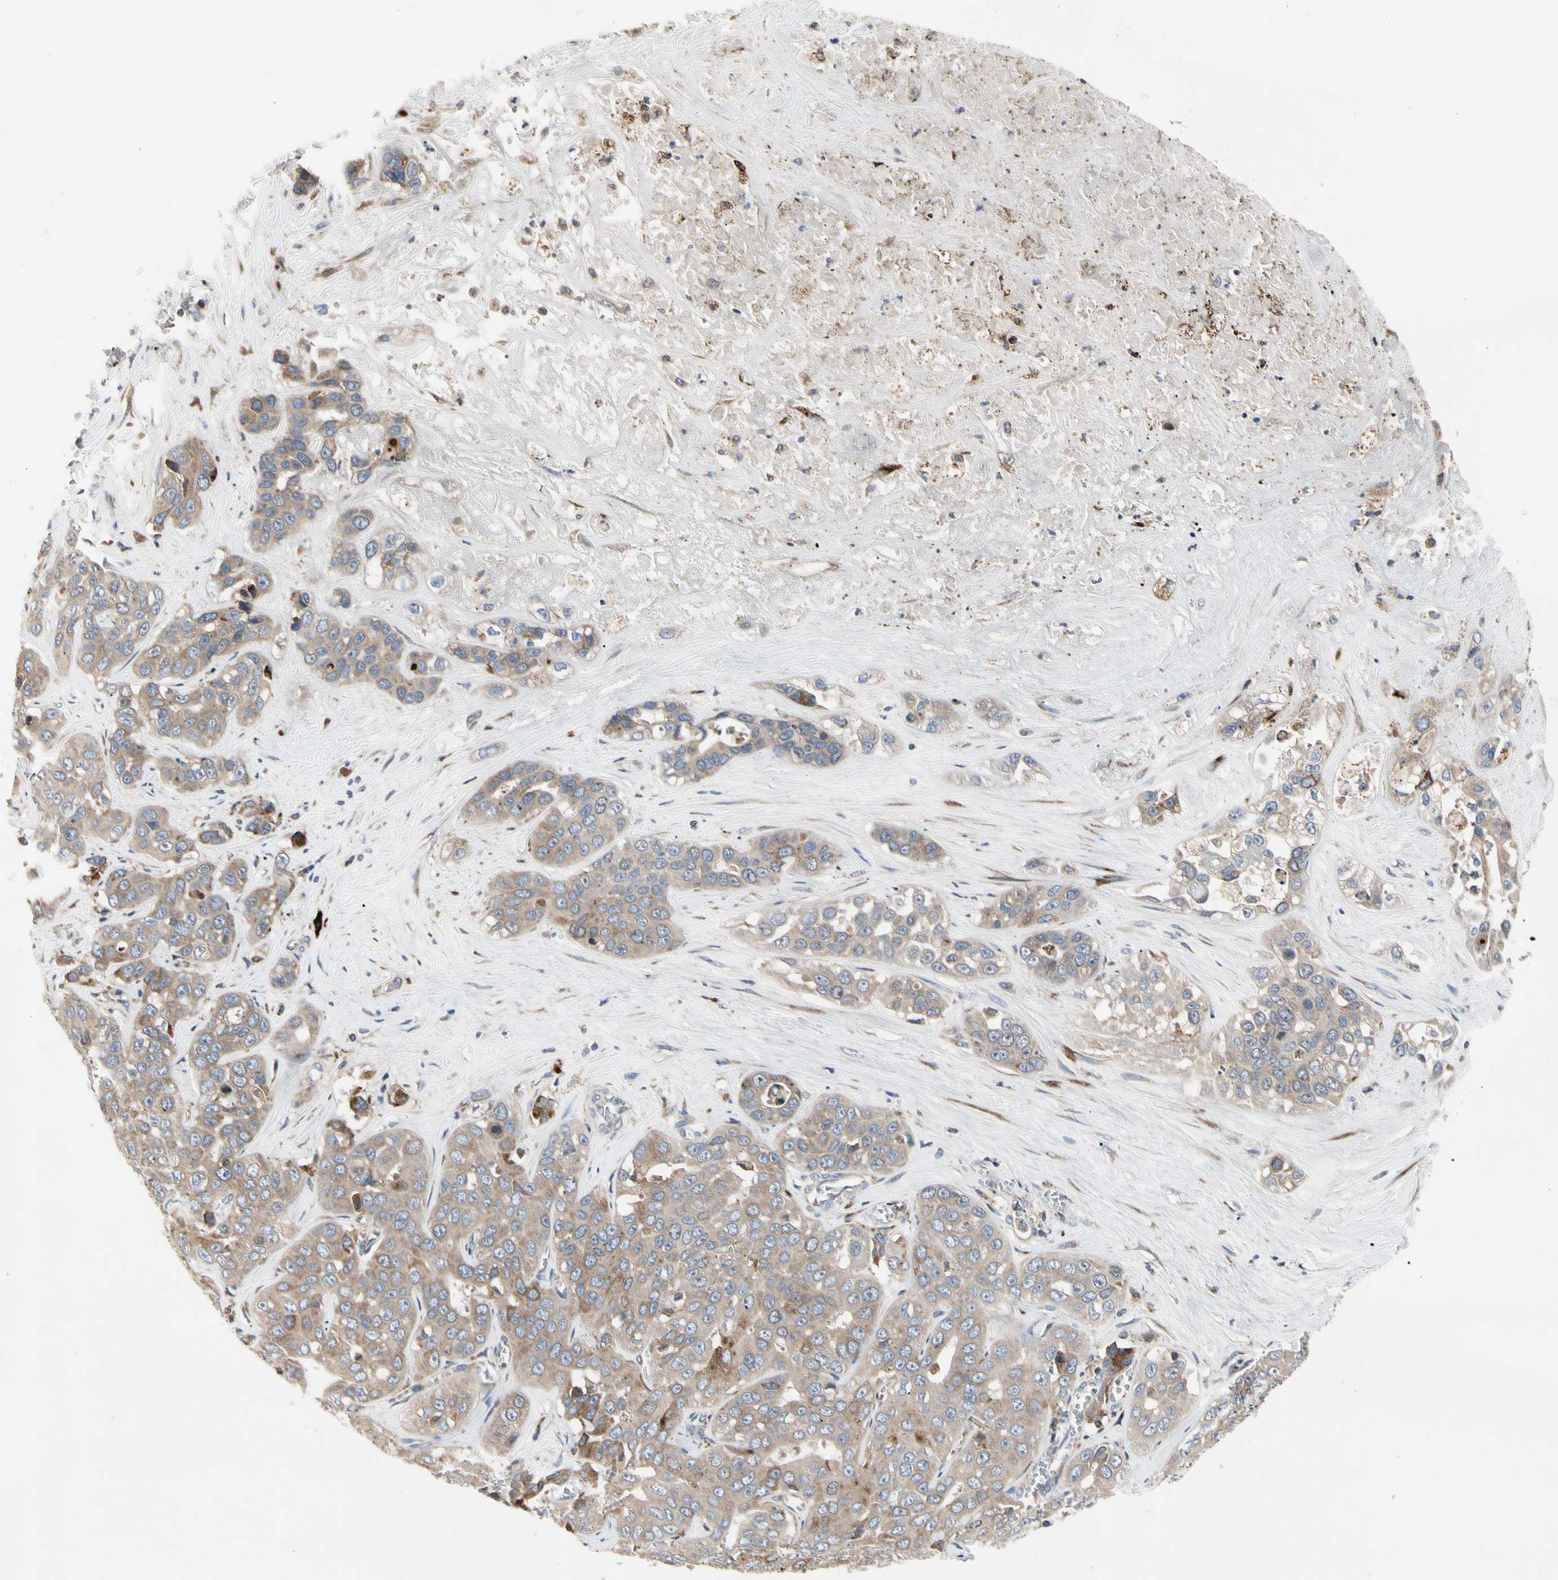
{"staining": {"intensity": "moderate", "quantity": ">75%", "location": "cytoplasmic/membranous"}, "tissue": "liver cancer", "cell_type": "Tumor cells", "image_type": "cancer", "snomed": [{"axis": "morphology", "description": "Cholangiocarcinoma"}, {"axis": "topography", "description": "Liver"}], "caption": "There is medium levels of moderate cytoplasmic/membranous positivity in tumor cells of cholangiocarcinoma (liver), as demonstrated by immunohistochemical staining (brown color).", "gene": "MMEL1", "patient": {"sex": "female", "age": 52}}